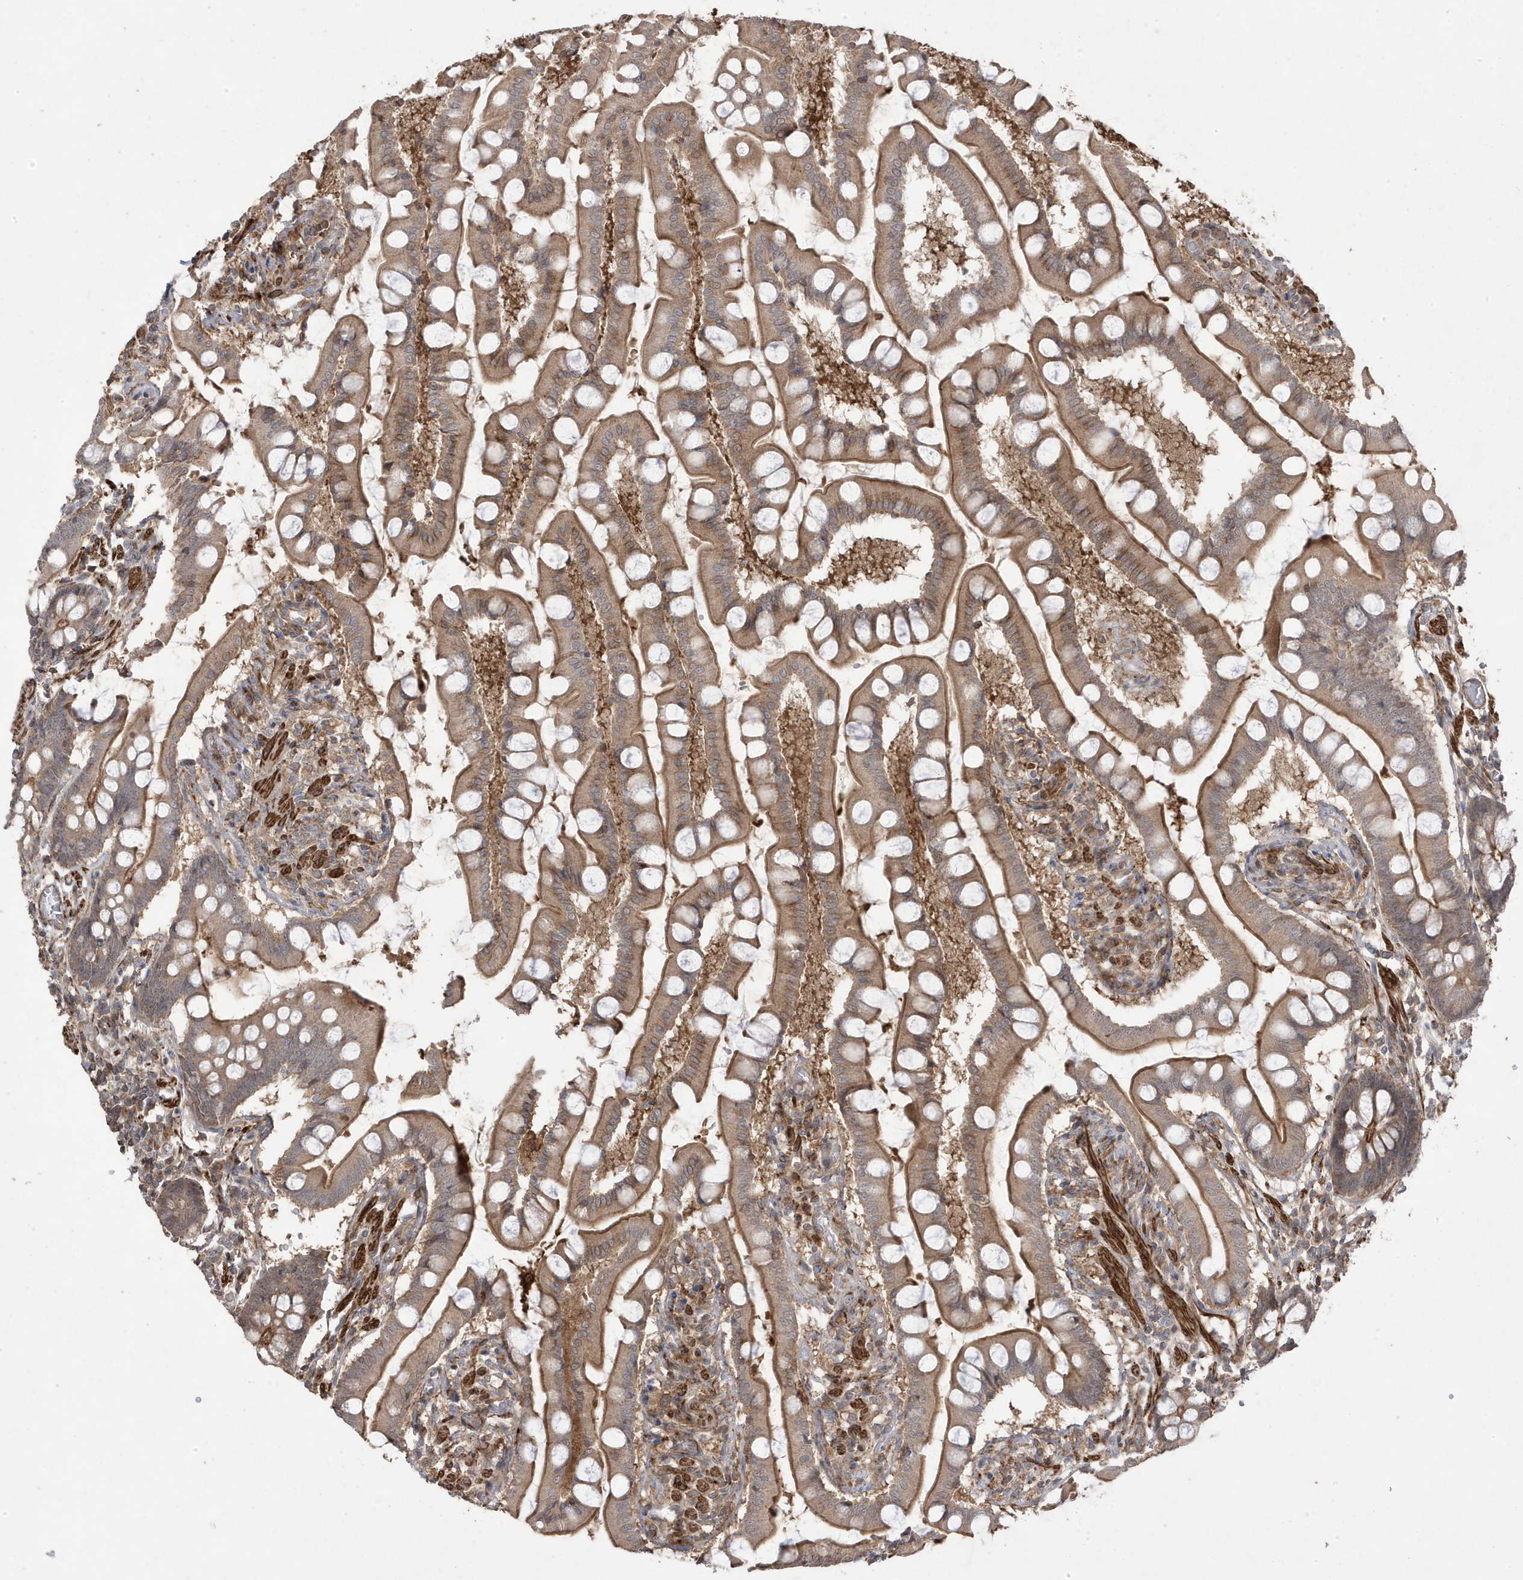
{"staining": {"intensity": "moderate", "quantity": ">75%", "location": "cytoplasmic/membranous"}, "tissue": "small intestine", "cell_type": "Glandular cells", "image_type": "normal", "snomed": [{"axis": "morphology", "description": "Normal tissue, NOS"}, {"axis": "topography", "description": "Small intestine"}], "caption": "Protein expression analysis of normal human small intestine reveals moderate cytoplasmic/membranous expression in approximately >75% of glandular cells. (DAB IHC, brown staining for protein, blue staining for nuclei).", "gene": "CETN3", "patient": {"sex": "male", "age": 41}}